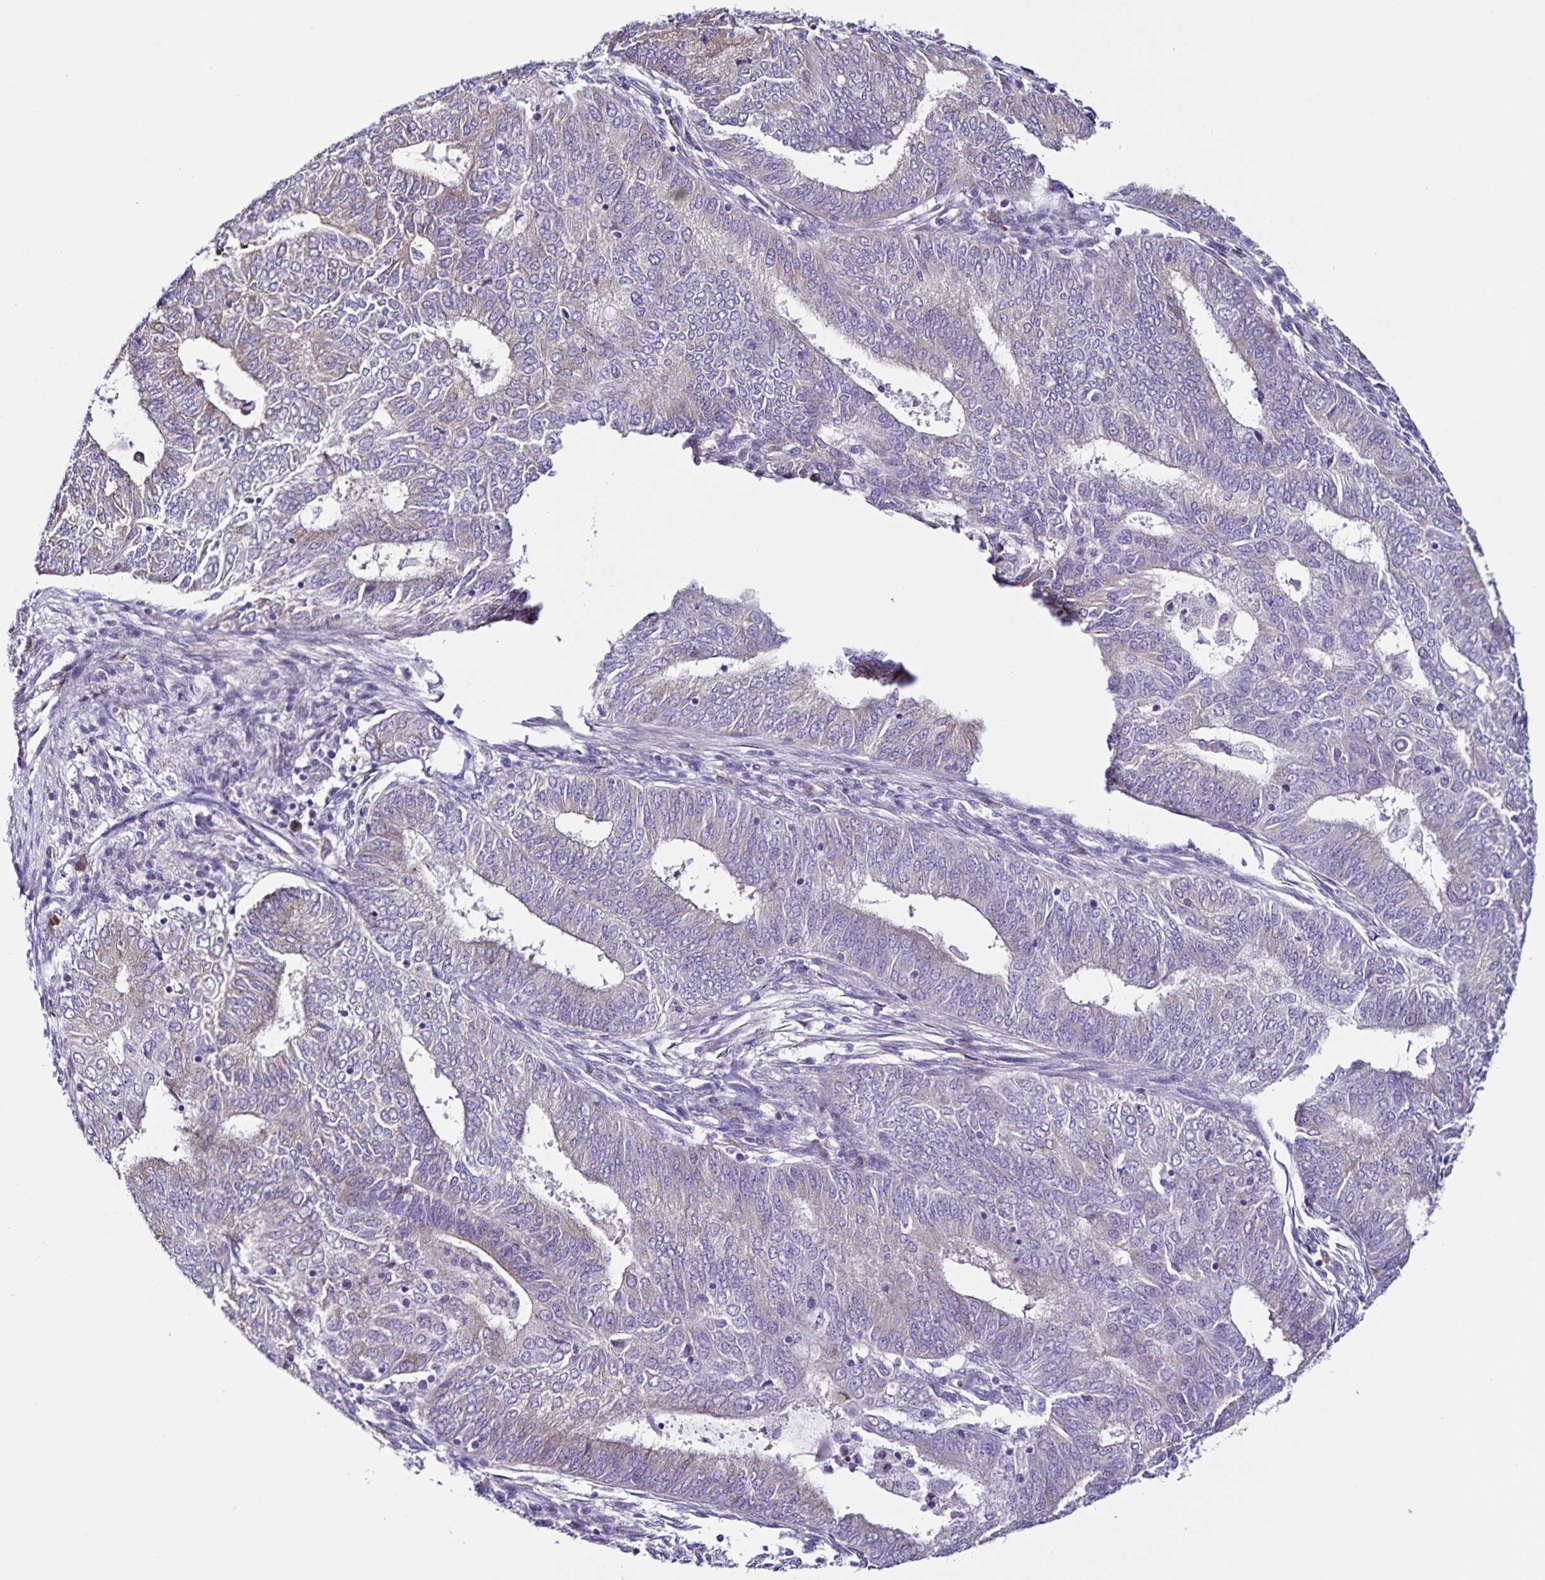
{"staining": {"intensity": "negative", "quantity": "none", "location": "none"}, "tissue": "endometrial cancer", "cell_type": "Tumor cells", "image_type": "cancer", "snomed": [{"axis": "morphology", "description": "Adenocarcinoma, NOS"}, {"axis": "topography", "description": "Endometrium"}], "caption": "There is no significant expression in tumor cells of endometrial cancer (adenocarcinoma).", "gene": "RNFT2", "patient": {"sex": "female", "age": 62}}